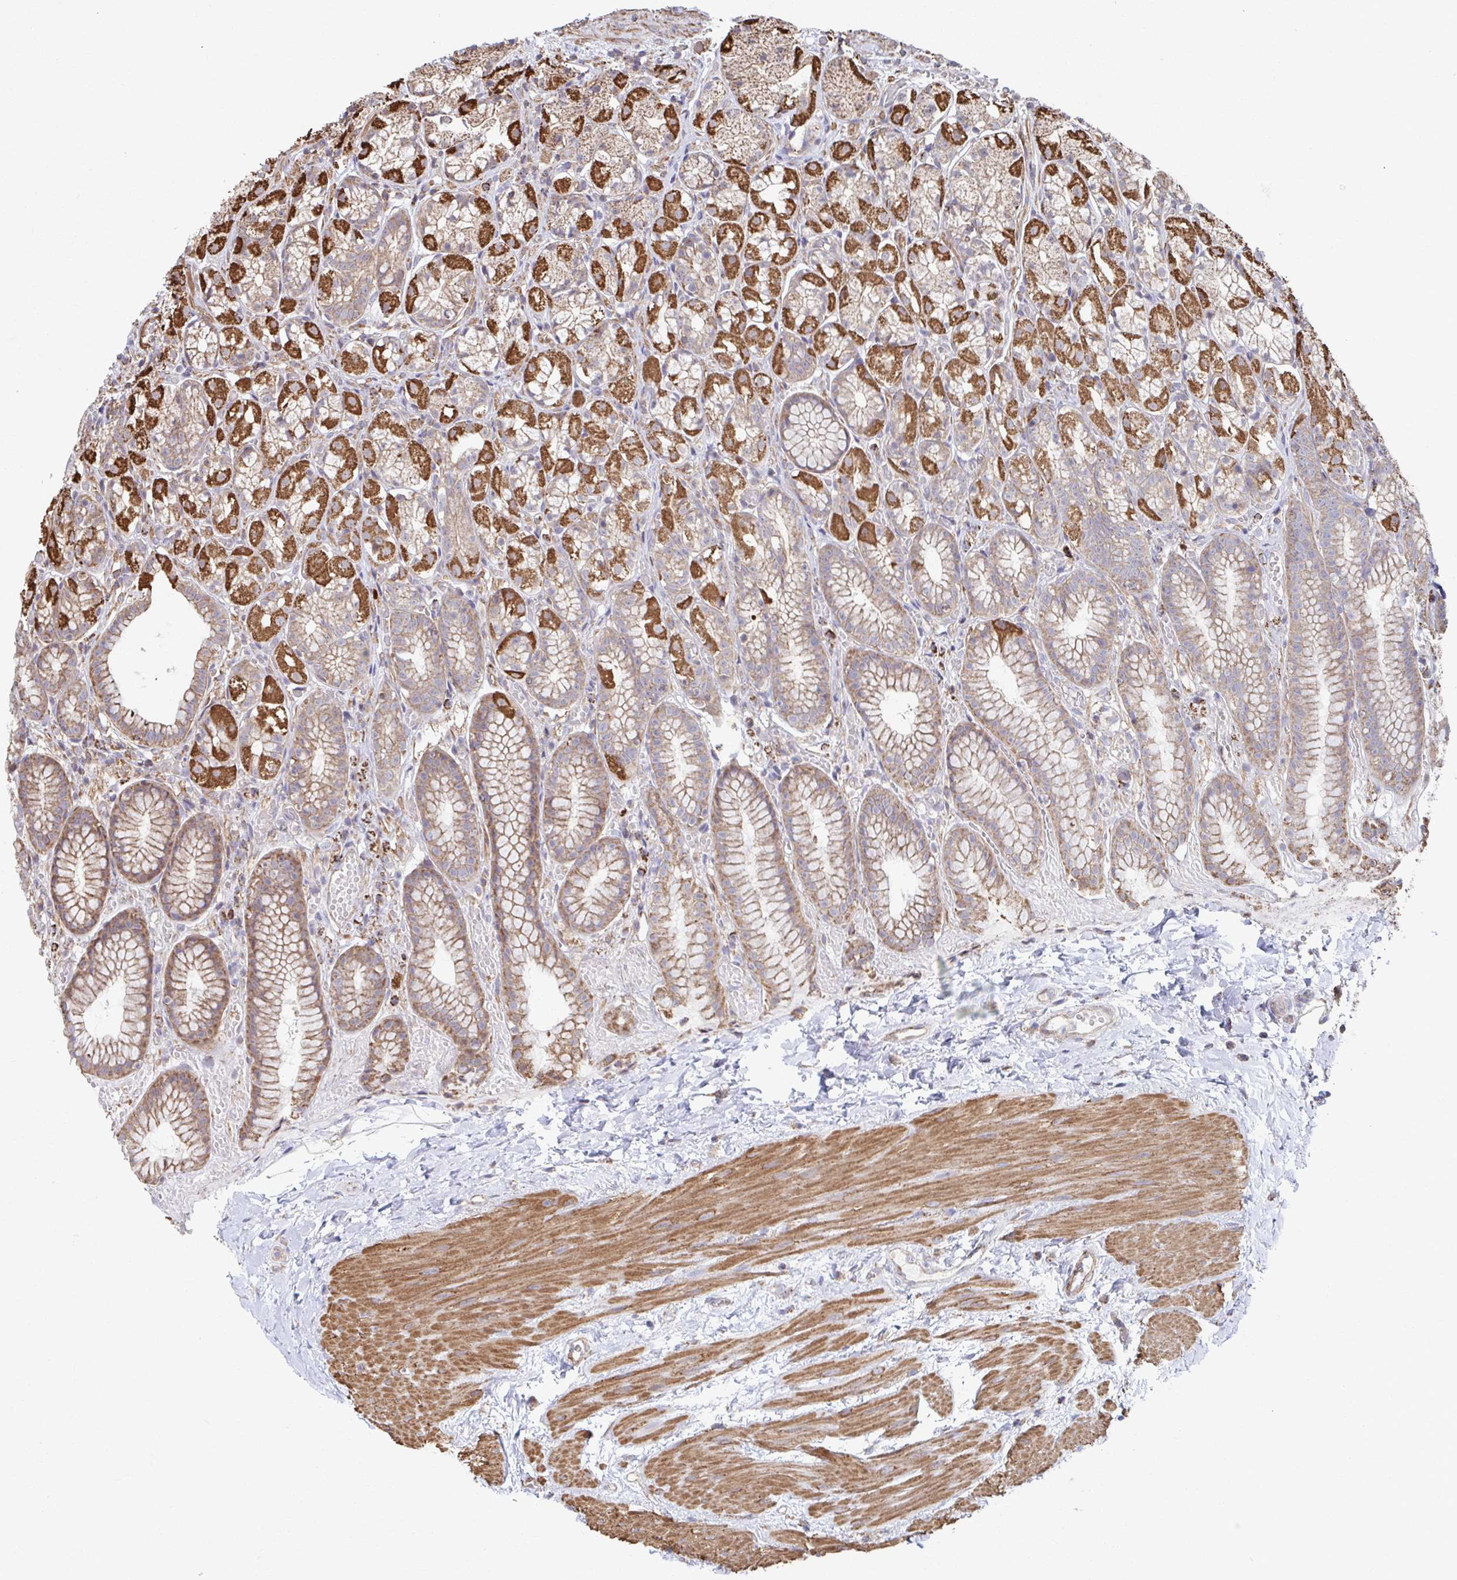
{"staining": {"intensity": "strong", "quantity": "25%-75%", "location": "cytoplasmic/membranous"}, "tissue": "stomach", "cell_type": "Glandular cells", "image_type": "normal", "snomed": [{"axis": "morphology", "description": "Normal tissue, NOS"}, {"axis": "topography", "description": "Stomach"}], "caption": "Immunohistochemistry (IHC) photomicrograph of unremarkable stomach stained for a protein (brown), which demonstrates high levels of strong cytoplasmic/membranous positivity in approximately 25%-75% of glandular cells.", "gene": "KLHL34", "patient": {"sex": "male", "age": 70}}